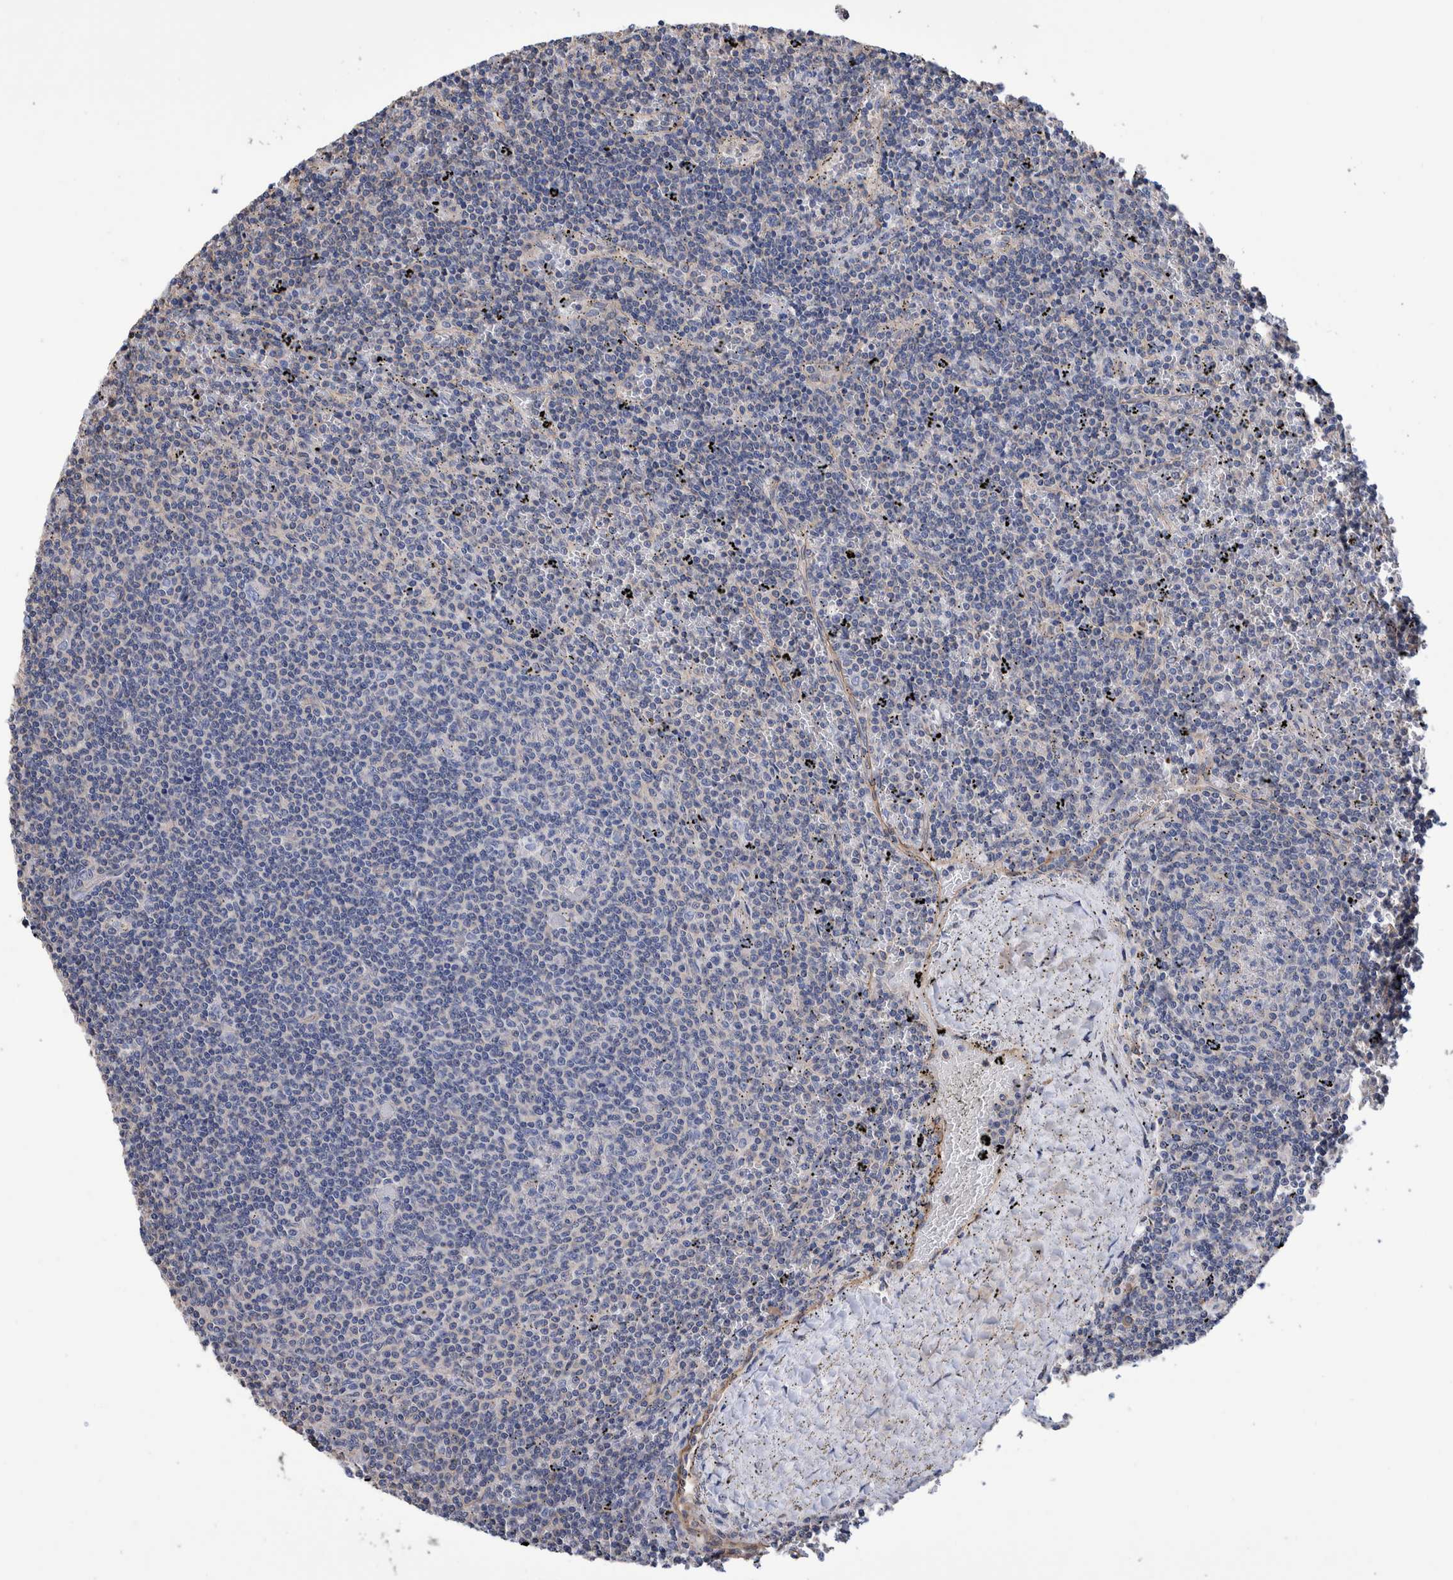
{"staining": {"intensity": "negative", "quantity": "none", "location": "none"}, "tissue": "lymphoma", "cell_type": "Tumor cells", "image_type": "cancer", "snomed": [{"axis": "morphology", "description": "Malignant lymphoma, non-Hodgkin's type, Low grade"}, {"axis": "topography", "description": "Spleen"}], "caption": "Immunohistochemistry (IHC) micrograph of neoplastic tissue: malignant lymphoma, non-Hodgkin's type (low-grade) stained with DAB (3,3'-diaminobenzidine) demonstrates no significant protein expression in tumor cells.", "gene": "SLC45A4", "patient": {"sex": "female", "age": 50}}